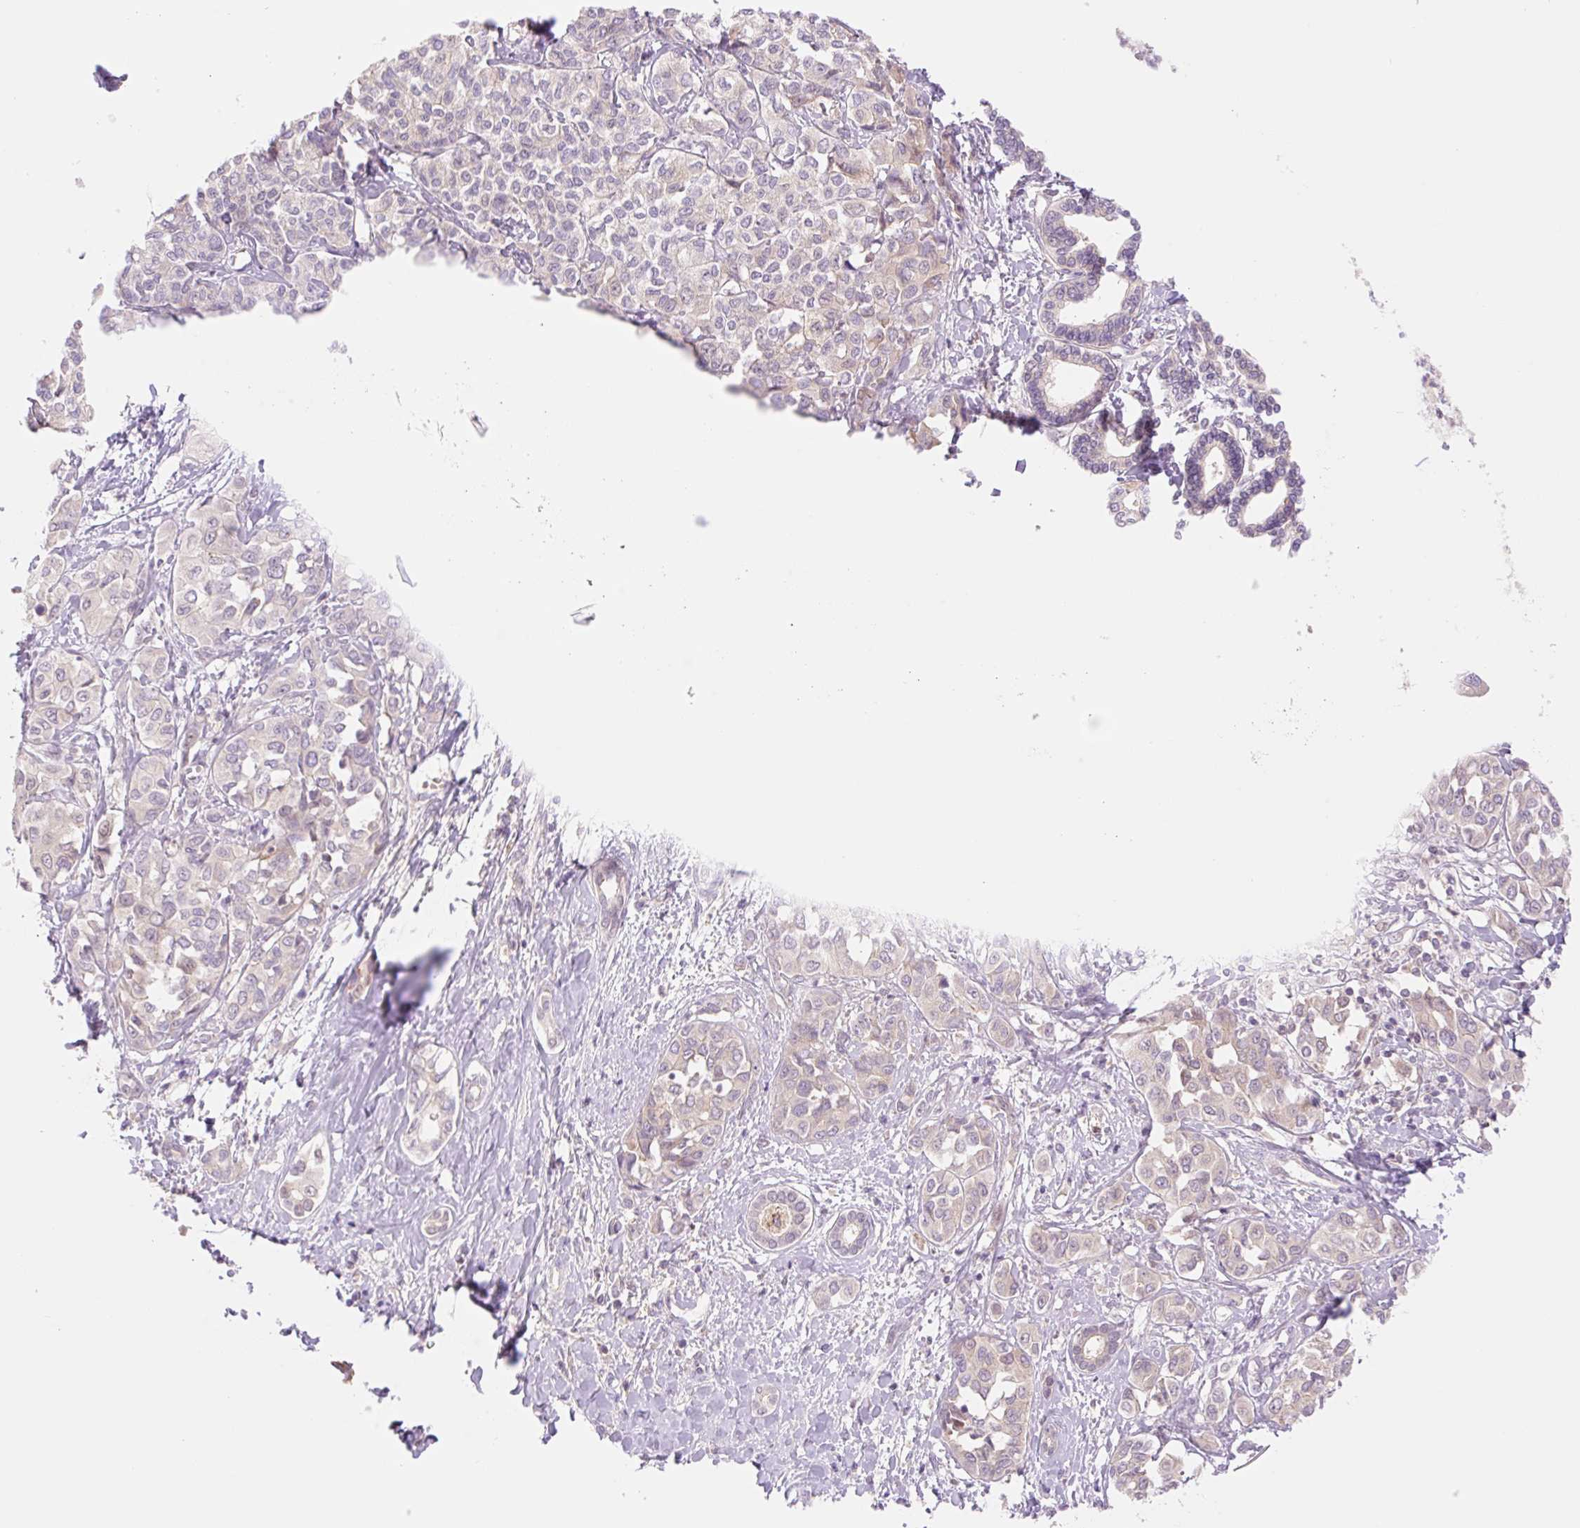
{"staining": {"intensity": "negative", "quantity": "none", "location": "none"}, "tissue": "liver cancer", "cell_type": "Tumor cells", "image_type": "cancer", "snomed": [{"axis": "morphology", "description": "Cholangiocarcinoma"}, {"axis": "topography", "description": "Liver"}], "caption": "This is a image of immunohistochemistry staining of liver cancer, which shows no positivity in tumor cells. (Immunohistochemistry, brightfield microscopy, high magnification).", "gene": "HEBP1", "patient": {"sex": "female", "age": 77}}